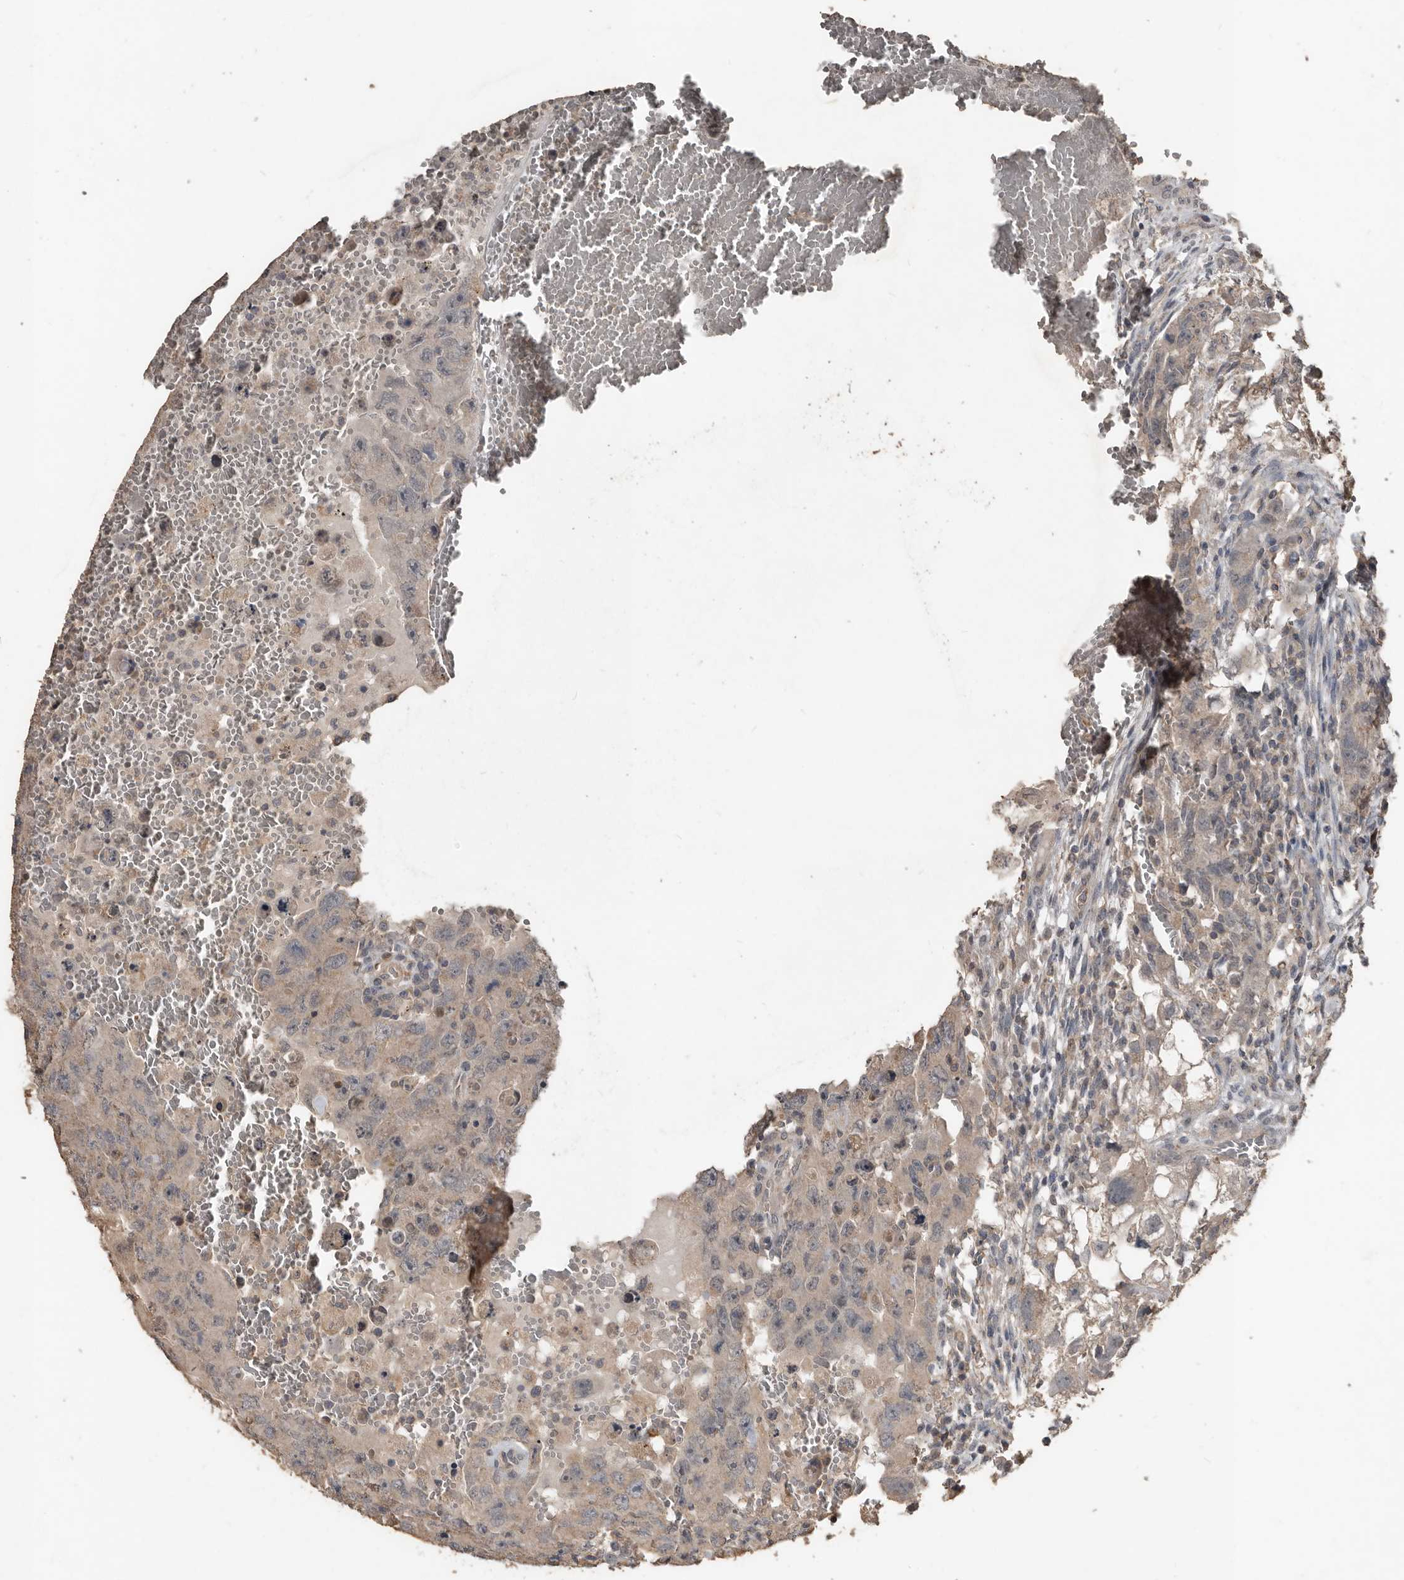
{"staining": {"intensity": "weak", "quantity": "<25%", "location": "cytoplasmic/membranous"}, "tissue": "testis cancer", "cell_type": "Tumor cells", "image_type": "cancer", "snomed": [{"axis": "morphology", "description": "Carcinoma, Embryonal, NOS"}, {"axis": "topography", "description": "Testis"}], "caption": "Image shows no significant protein expression in tumor cells of embryonal carcinoma (testis).", "gene": "BAMBI", "patient": {"sex": "male", "age": 26}}